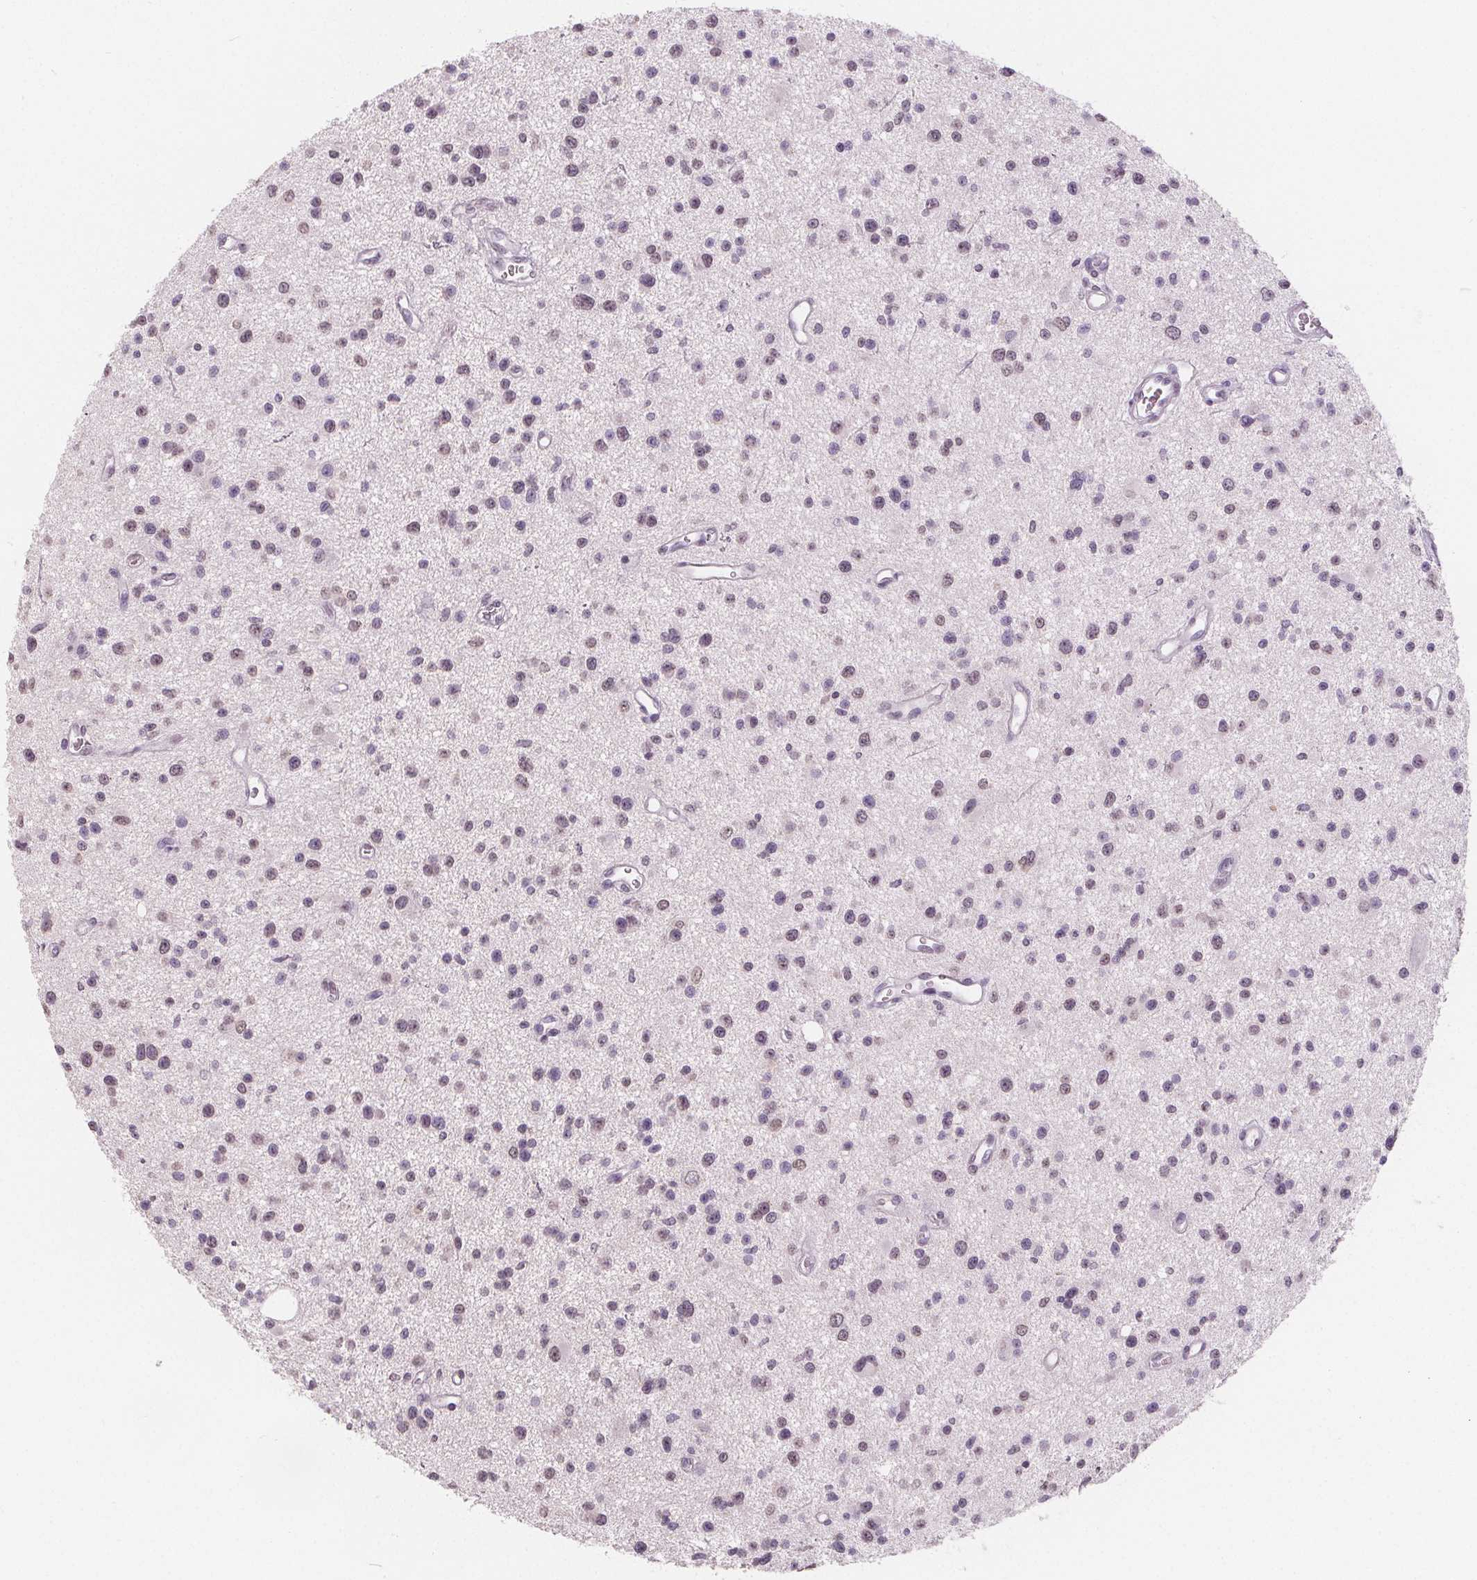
{"staining": {"intensity": "weak", "quantity": "<25%", "location": "nuclear"}, "tissue": "glioma", "cell_type": "Tumor cells", "image_type": "cancer", "snomed": [{"axis": "morphology", "description": "Glioma, malignant, Low grade"}, {"axis": "topography", "description": "Brain"}], "caption": "Tumor cells are negative for brown protein staining in glioma. (DAB (3,3'-diaminobenzidine) IHC visualized using brightfield microscopy, high magnification).", "gene": "DBX2", "patient": {"sex": "male", "age": 43}}